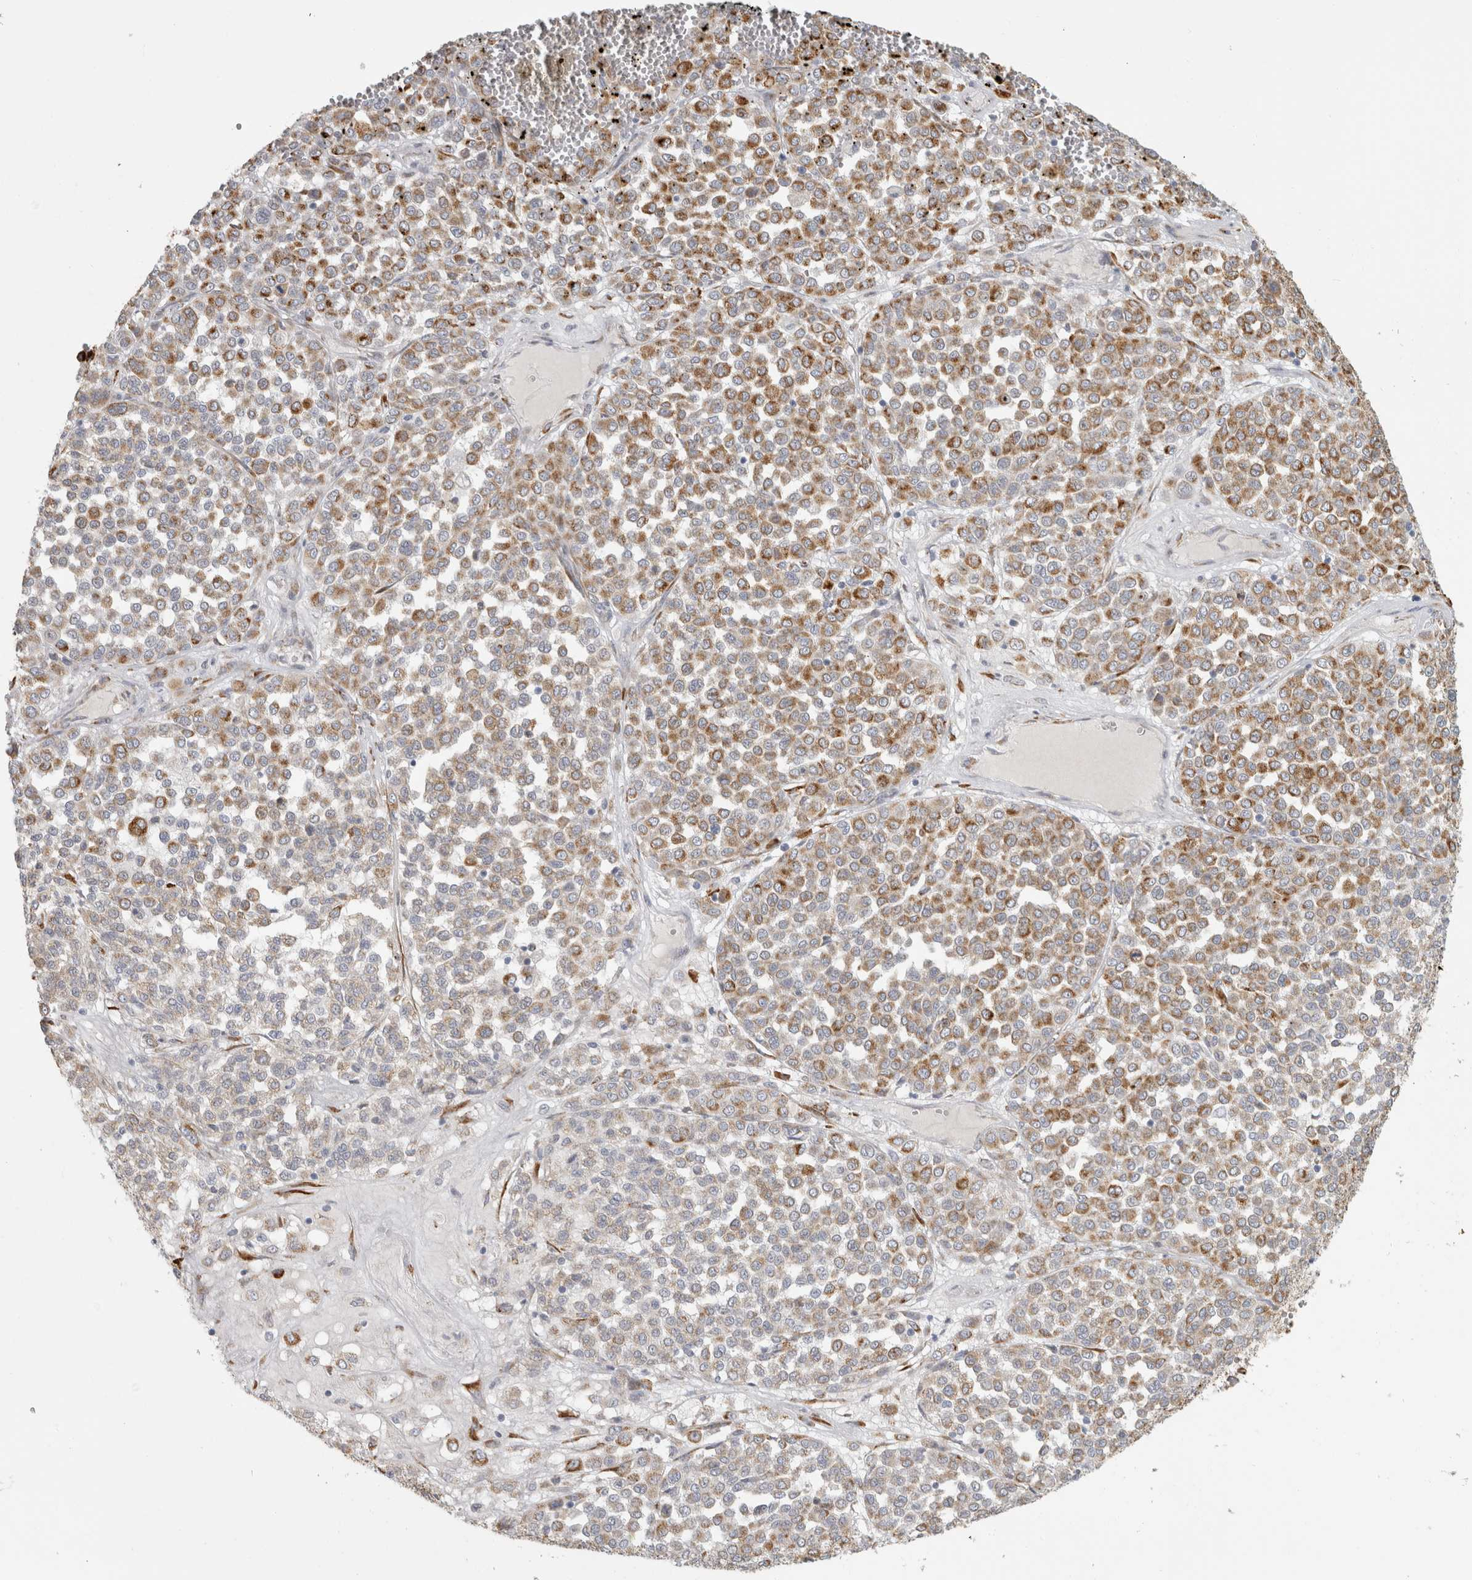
{"staining": {"intensity": "moderate", "quantity": ">75%", "location": "cytoplasmic/membranous"}, "tissue": "melanoma", "cell_type": "Tumor cells", "image_type": "cancer", "snomed": [{"axis": "morphology", "description": "Malignant melanoma, Metastatic site"}, {"axis": "topography", "description": "Pancreas"}], "caption": "Immunohistochemistry (IHC) of melanoma exhibits medium levels of moderate cytoplasmic/membranous staining in approximately >75% of tumor cells.", "gene": "OSTN", "patient": {"sex": "female", "age": 30}}